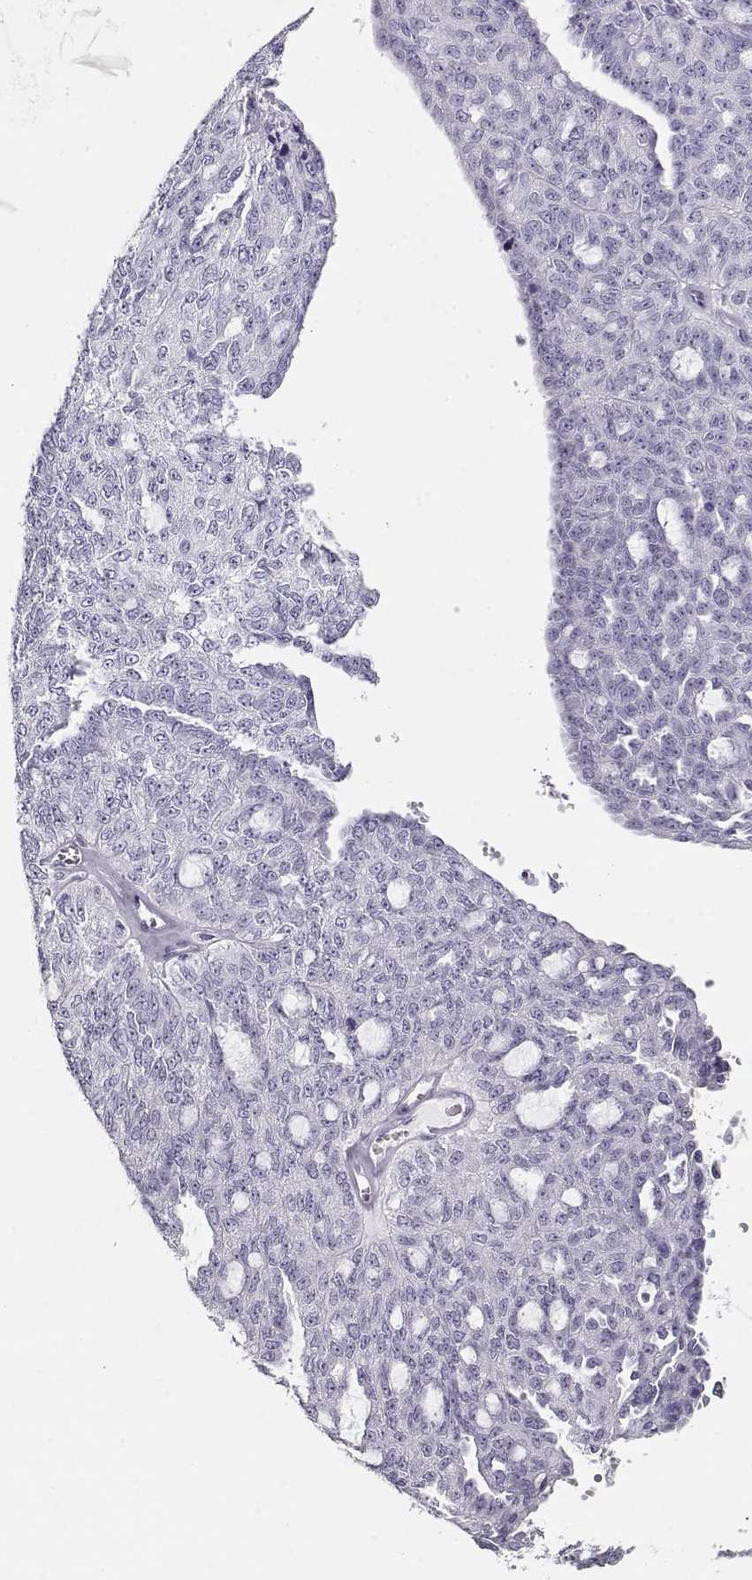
{"staining": {"intensity": "negative", "quantity": "none", "location": "none"}, "tissue": "ovarian cancer", "cell_type": "Tumor cells", "image_type": "cancer", "snomed": [{"axis": "morphology", "description": "Cystadenocarcinoma, serous, NOS"}, {"axis": "topography", "description": "Ovary"}], "caption": "This image is of ovarian serous cystadenocarcinoma stained with immunohistochemistry to label a protein in brown with the nuclei are counter-stained blue. There is no expression in tumor cells.", "gene": "MAGEC1", "patient": {"sex": "female", "age": 71}}